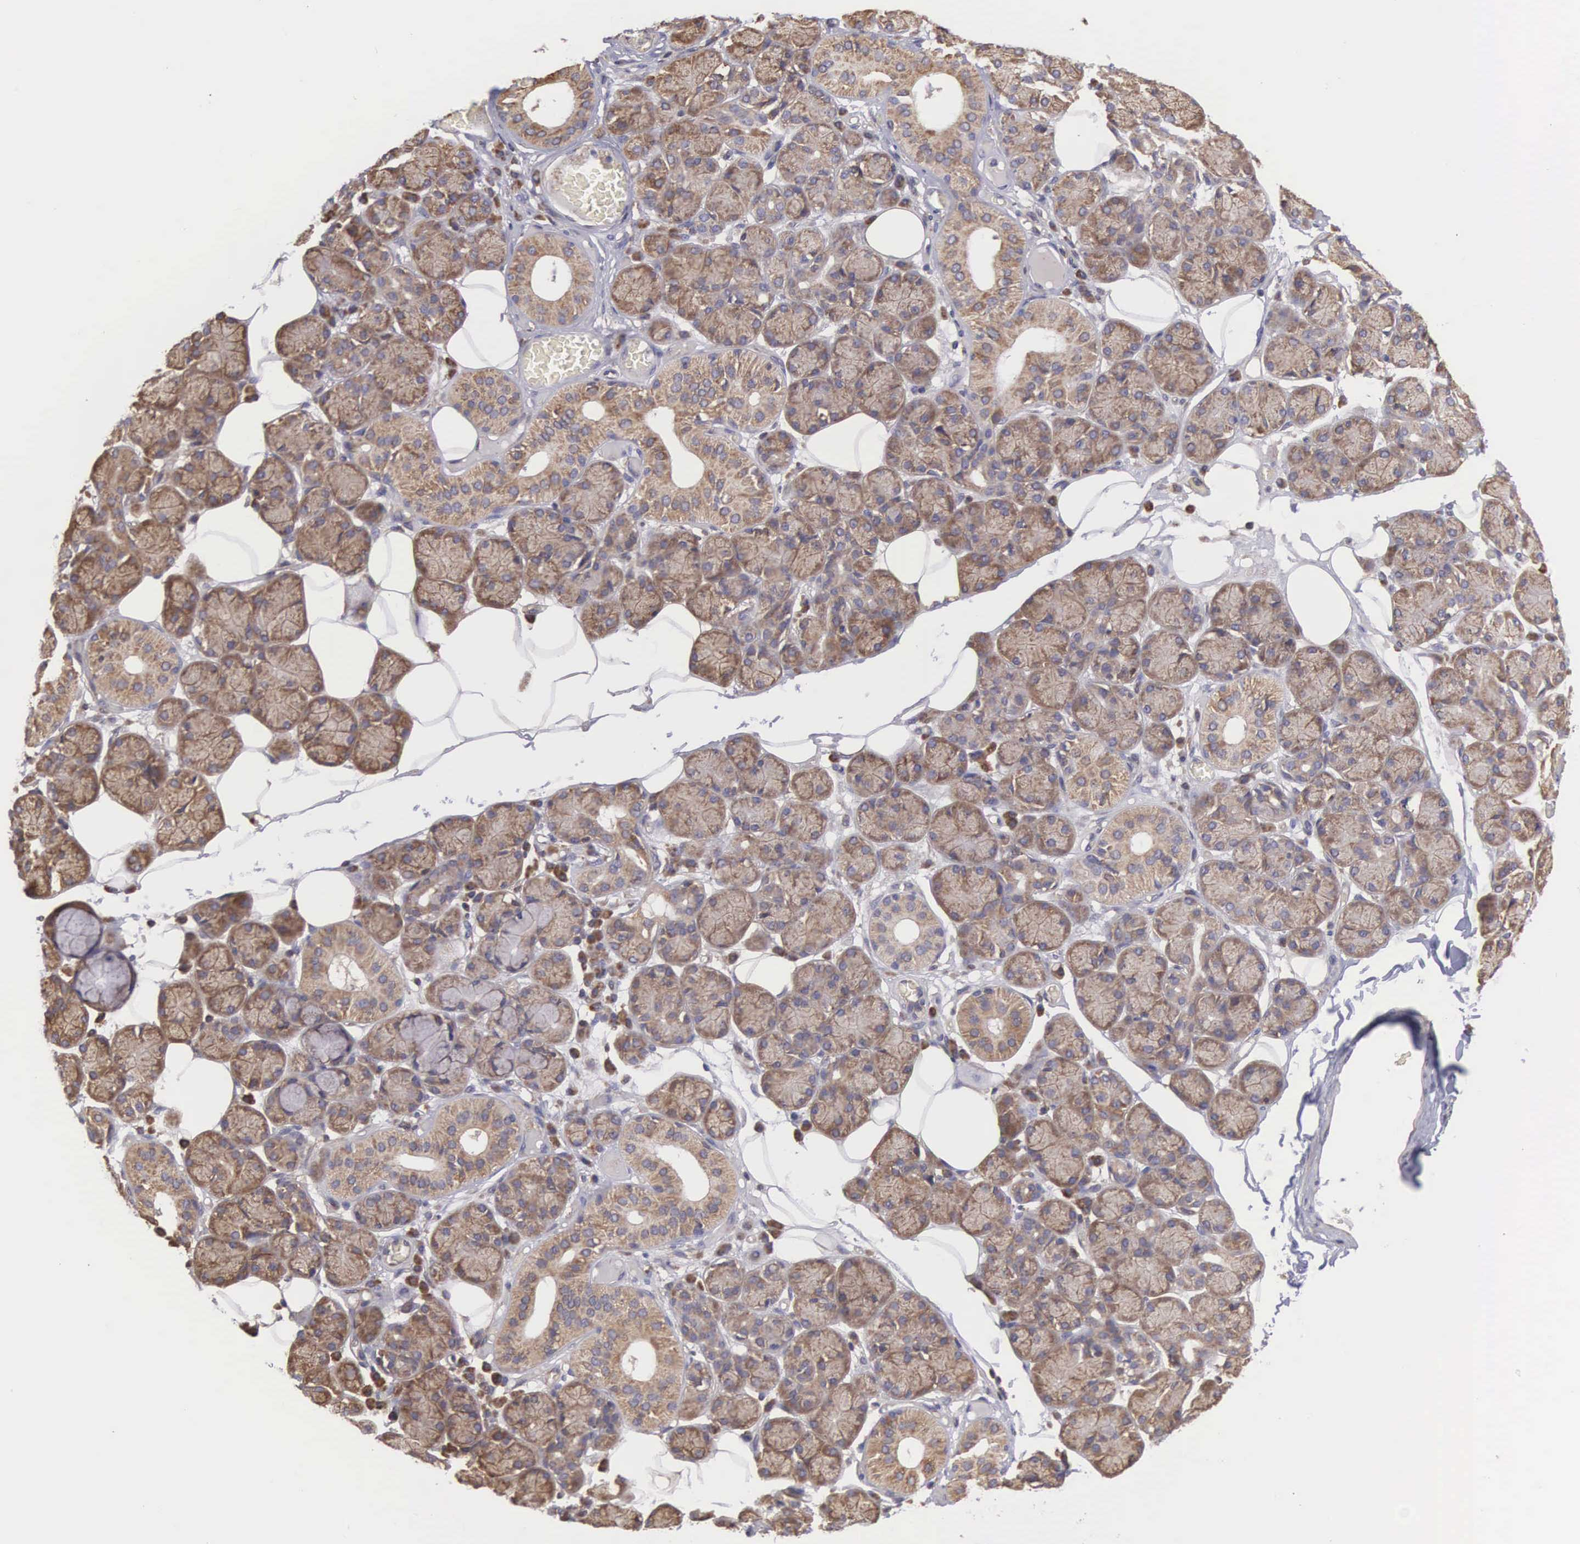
{"staining": {"intensity": "moderate", "quantity": ">75%", "location": "cytoplasmic/membranous"}, "tissue": "salivary gland", "cell_type": "Glandular cells", "image_type": "normal", "snomed": [{"axis": "morphology", "description": "Normal tissue, NOS"}, {"axis": "topography", "description": "Salivary gland"}], "caption": "This is an image of IHC staining of normal salivary gland, which shows moderate positivity in the cytoplasmic/membranous of glandular cells.", "gene": "DHRS1", "patient": {"sex": "male", "age": 54}}